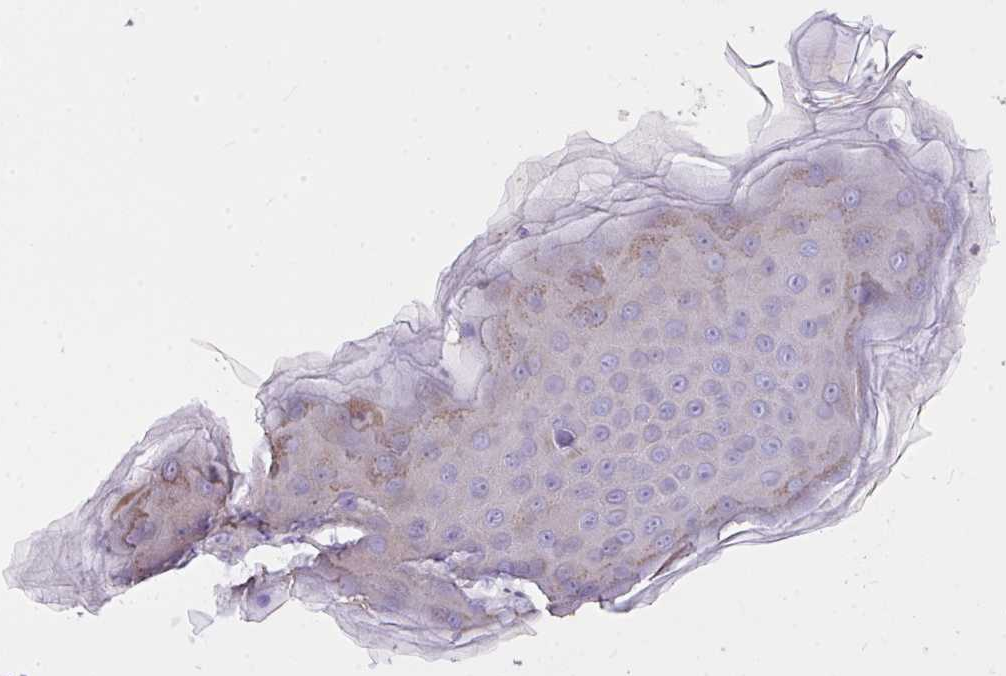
{"staining": {"intensity": "negative", "quantity": "none", "location": "none"}, "tissue": "melanoma", "cell_type": "Tumor cells", "image_type": "cancer", "snomed": [{"axis": "morphology", "description": "Malignant melanoma, Metastatic site"}, {"axis": "topography", "description": "Lung"}], "caption": "Immunohistochemistry histopathology image of neoplastic tissue: human malignant melanoma (metastatic site) stained with DAB (3,3'-diaminobenzidine) shows no significant protein expression in tumor cells. The staining is performed using DAB (3,3'-diaminobenzidine) brown chromogen with nuclei counter-stained in using hematoxylin.", "gene": "MOCS1", "patient": {"sex": "male", "age": 64}}